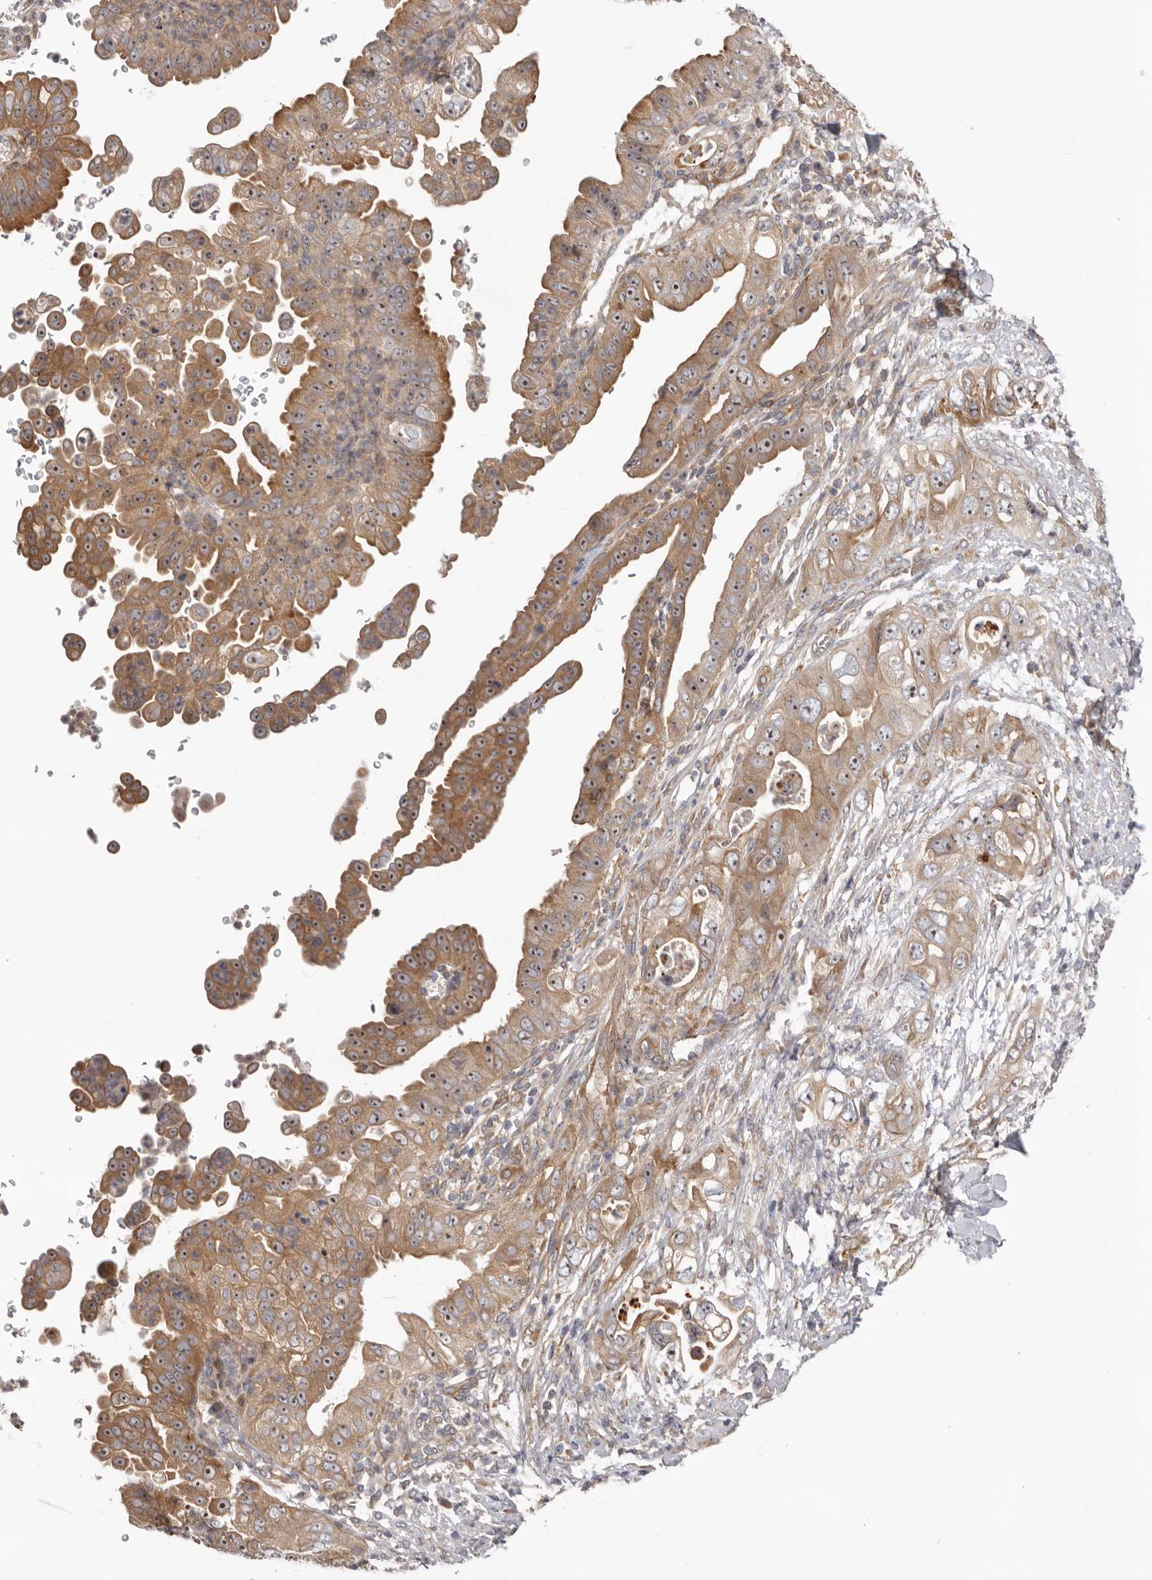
{"staining": {"intensity": "moderate", "quantity": ">75%", "location": "cytoplasmic/membranous,nuclear"}, "tissue": "pancreatic cancer", "cell_type": "Tumor cells", "image_type": "cancer", "snomed": [{"axis": "morphology", "description": "Adenocarcinoma, NOS"}, {"axis": "topography", "description": "Pancreas"}], "caption": "Immunohistochemical staining of pancreatic cancer demonstrates medium levels of moderate cytoplasmic/membranous and nuclear protein positivity in approximately >75% of tumor cells.", "gene": "HINT3", "patient": {"sex": "female", "age": 78}}